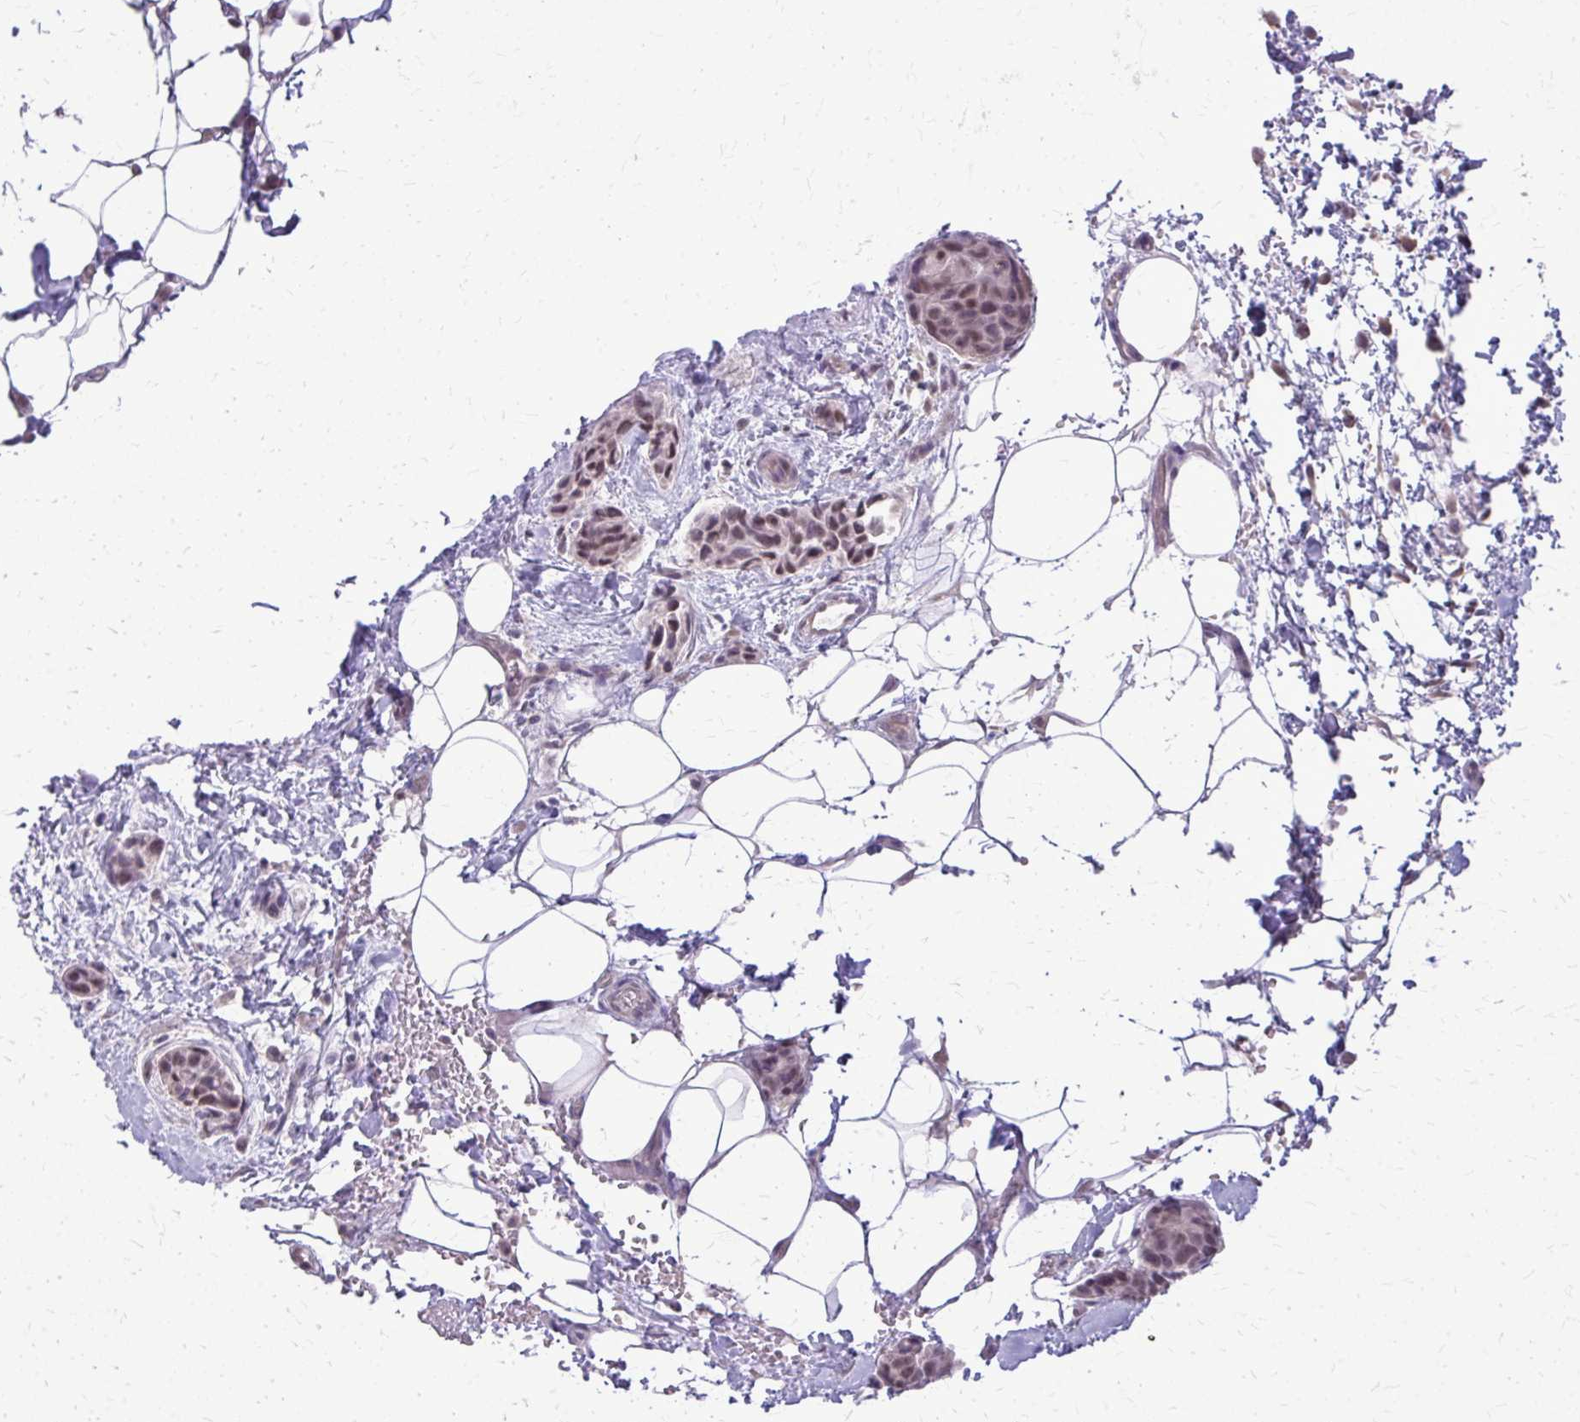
{"staining": {"intensity": "weak", "quantity": ">75%", "location": "nuclear"}, "tissue": "breast cancer", "cell_type": "Tumor cells", "image_type": "cancer", "snomed": [{"axis": "morphology", "description": "Duct carcinoma"}, {"axis": "topography", "description": "Breast"}, {"axis": "topography", "description": "Lymph node"}], "caption": "Protein expression analysis of human breast cancer (invasive ductal carcinoma) reveals weak nuclear expression in about >75% of tumor cells.", "gene": "PLCB1", "patient": {"sex": "female", "age": 80}}